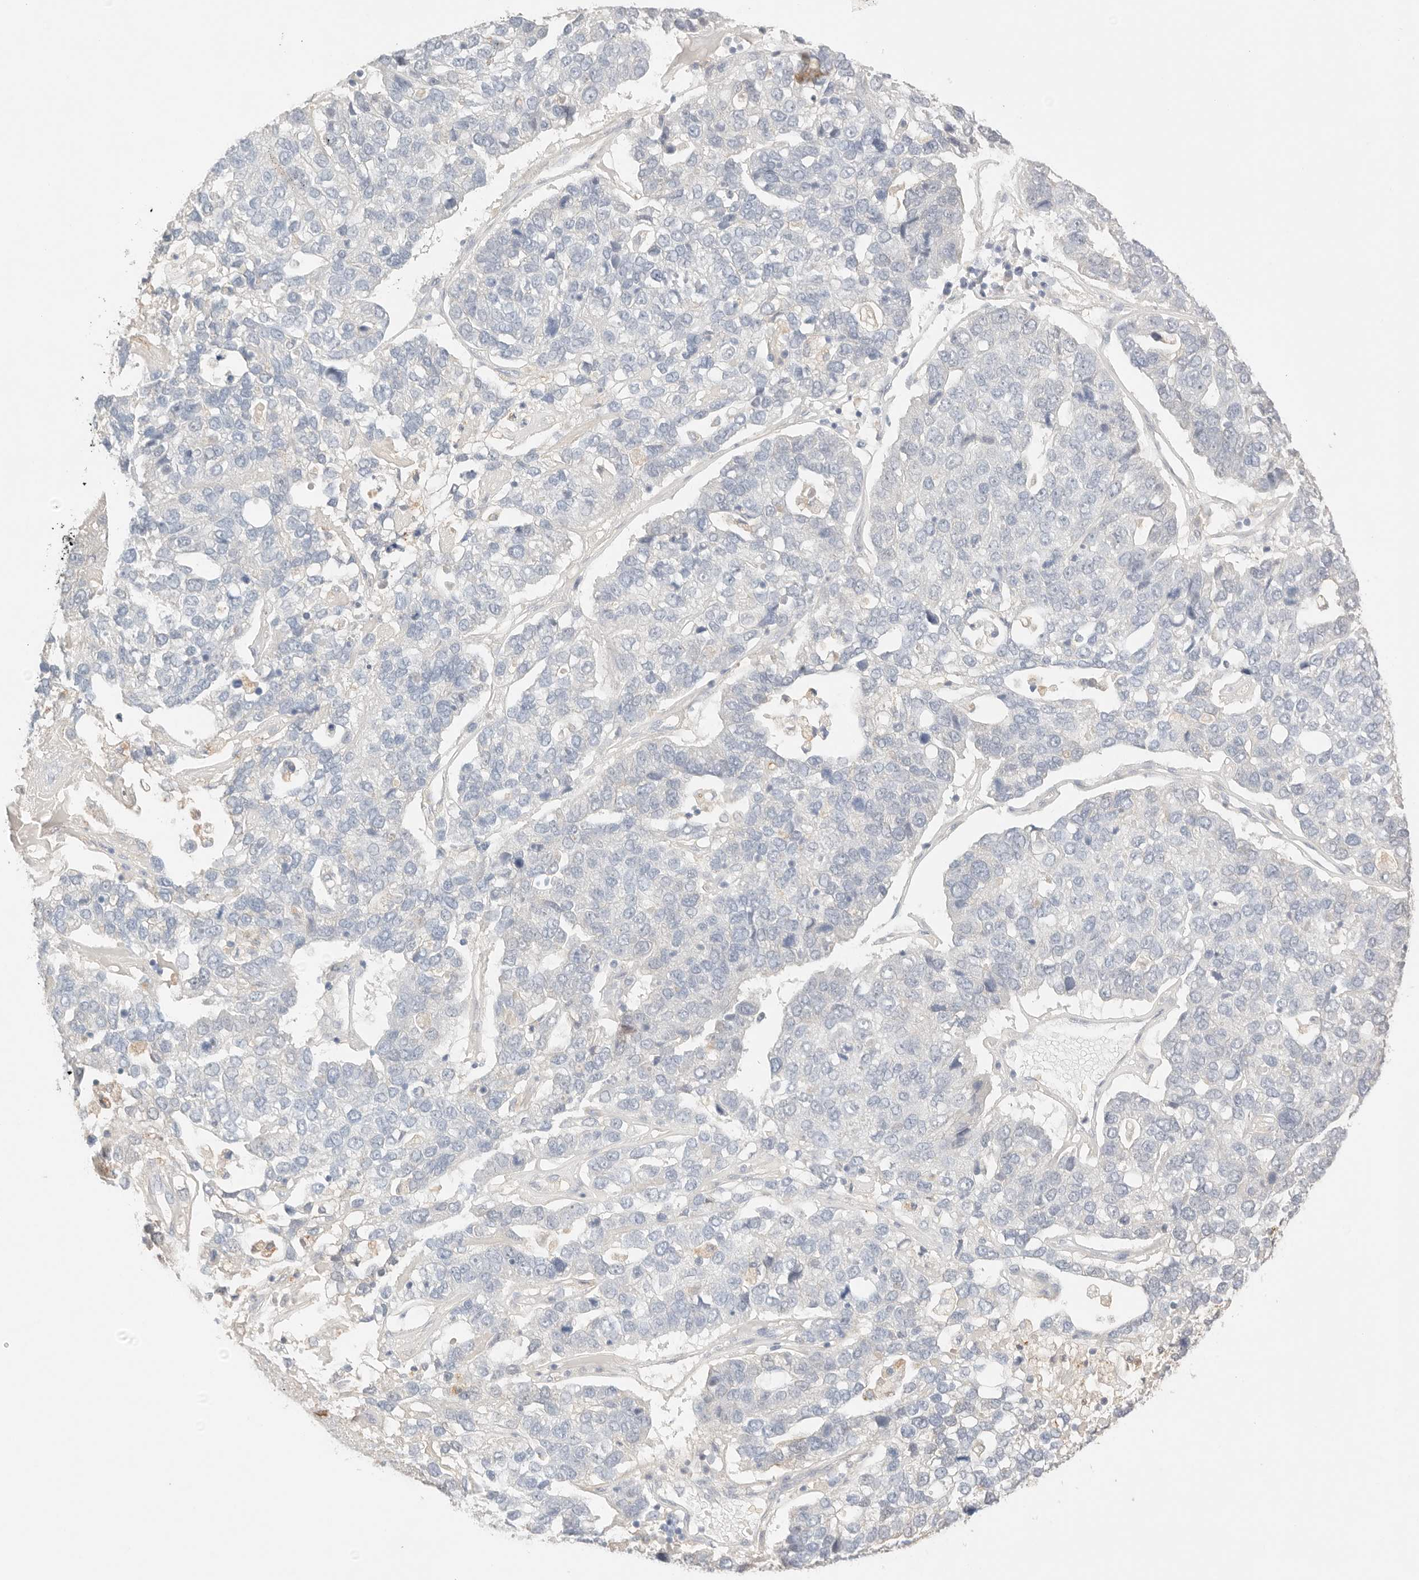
{"staining": {"intensity": "negative", "quantity": "none", "location": "none"}, "tissue": "pancreatic cancer", "cell_type": "Tumor cells", "image_type": "cancer", "snomed": [{"axis": "morphology", "description": "Adenocarcinoma, NOS"}, {"axis": "topography", "description": "Pancreas"}], "caption": "This is a image of immunohistochemistry staining of adenocarcinoma (pancreatic), which shows no staining in tumor cells. Nuclei are stained in blue.", "gene": "CEP120", "patient": {"sex": "female", "age": 61}}